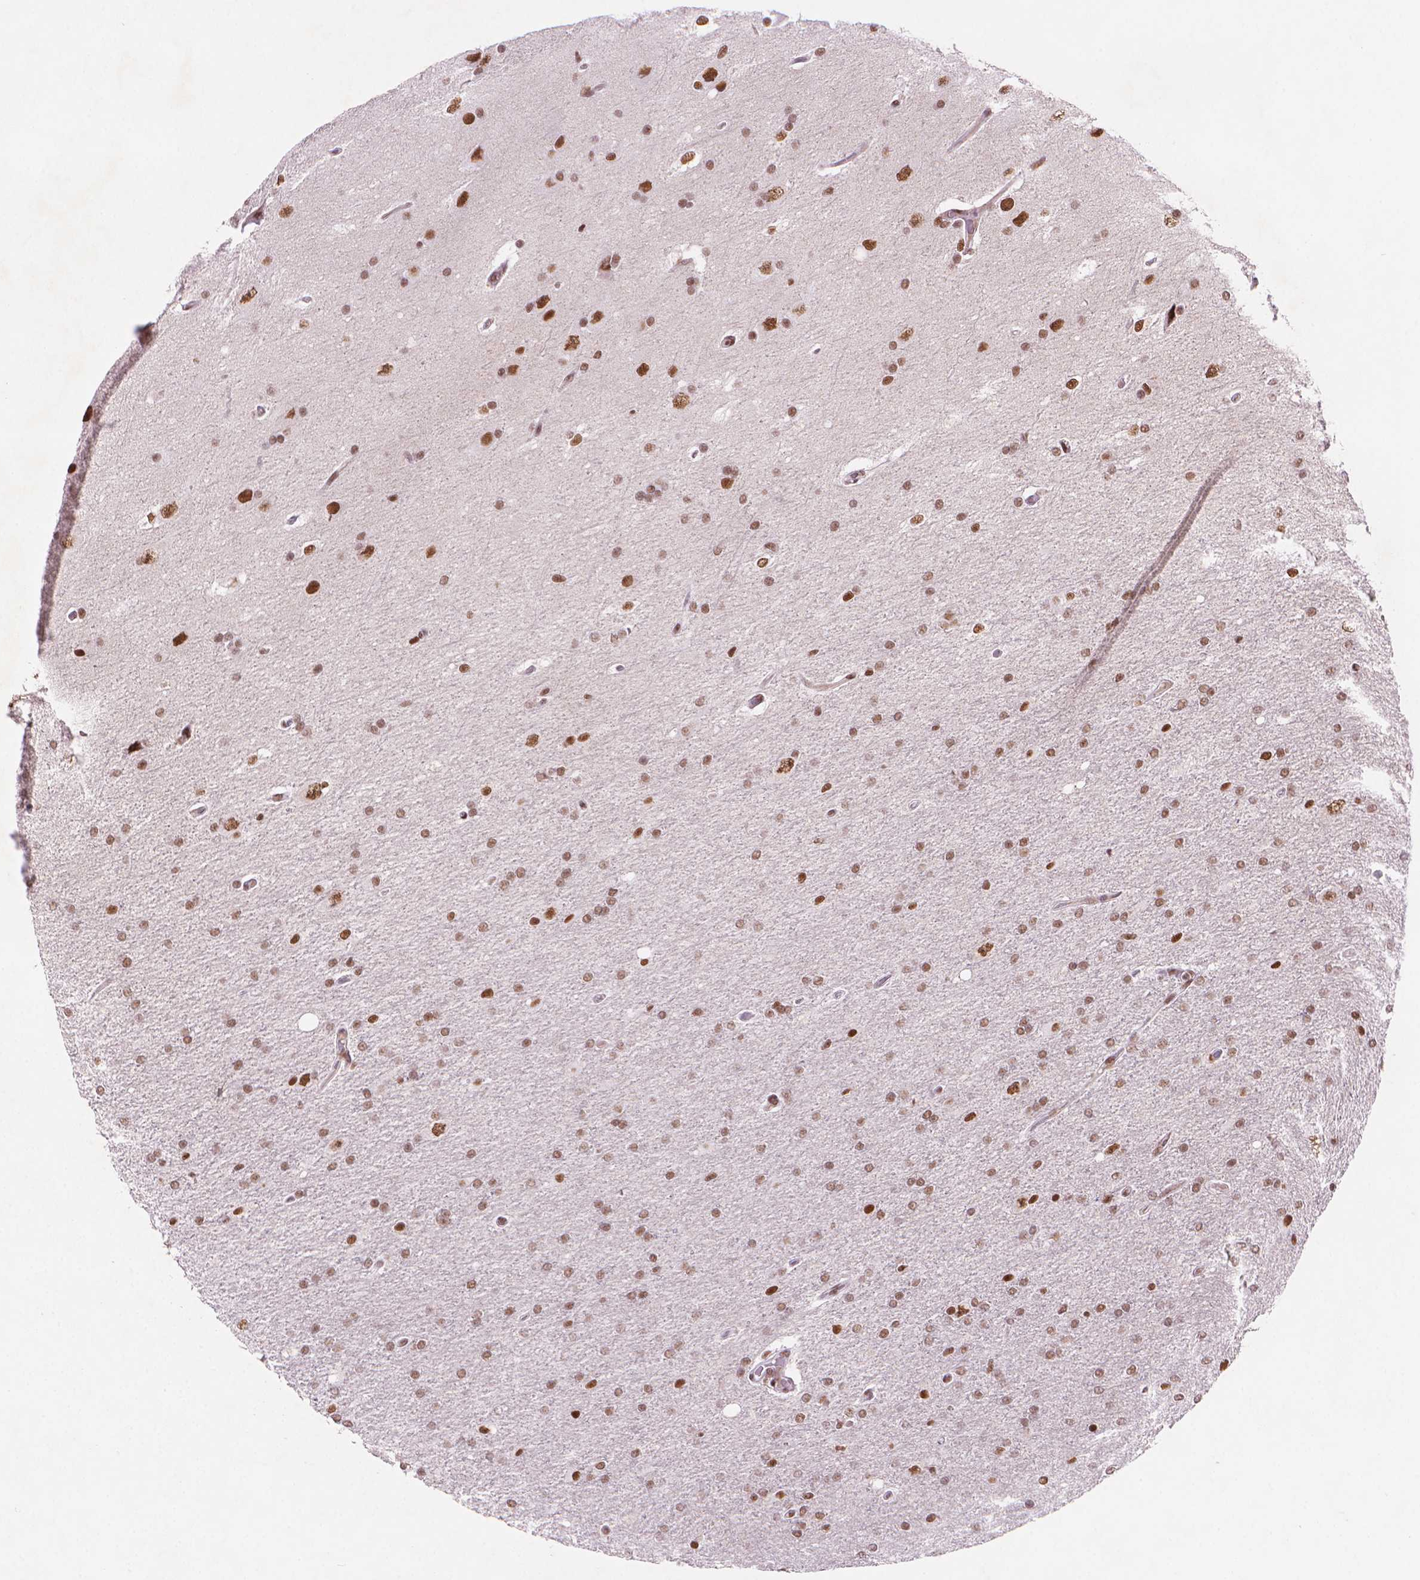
{"staining": {"intensity": "moderate", "quantity": ">75%", "location": "nuclear"}, "tissue": "glioma", "cell_type": "Tumor cells", "image_type": "cancer", "snomed": [{"axis": "morphology", "description": "Glioma, malignant, High grade"}, {"axis": "topography", "description": "Cerebral cortex"}], "caption": "The histopathology image displays immunohistochemical staining of malignant glioma (high-grade). There is moderate nuclear staining is seen in about >75% of tumor cells. (Brightfield microscopy of DAB IHC at high magnification).", "gene": "RPA4", "patient": {"sex": "male", "age": 70}}